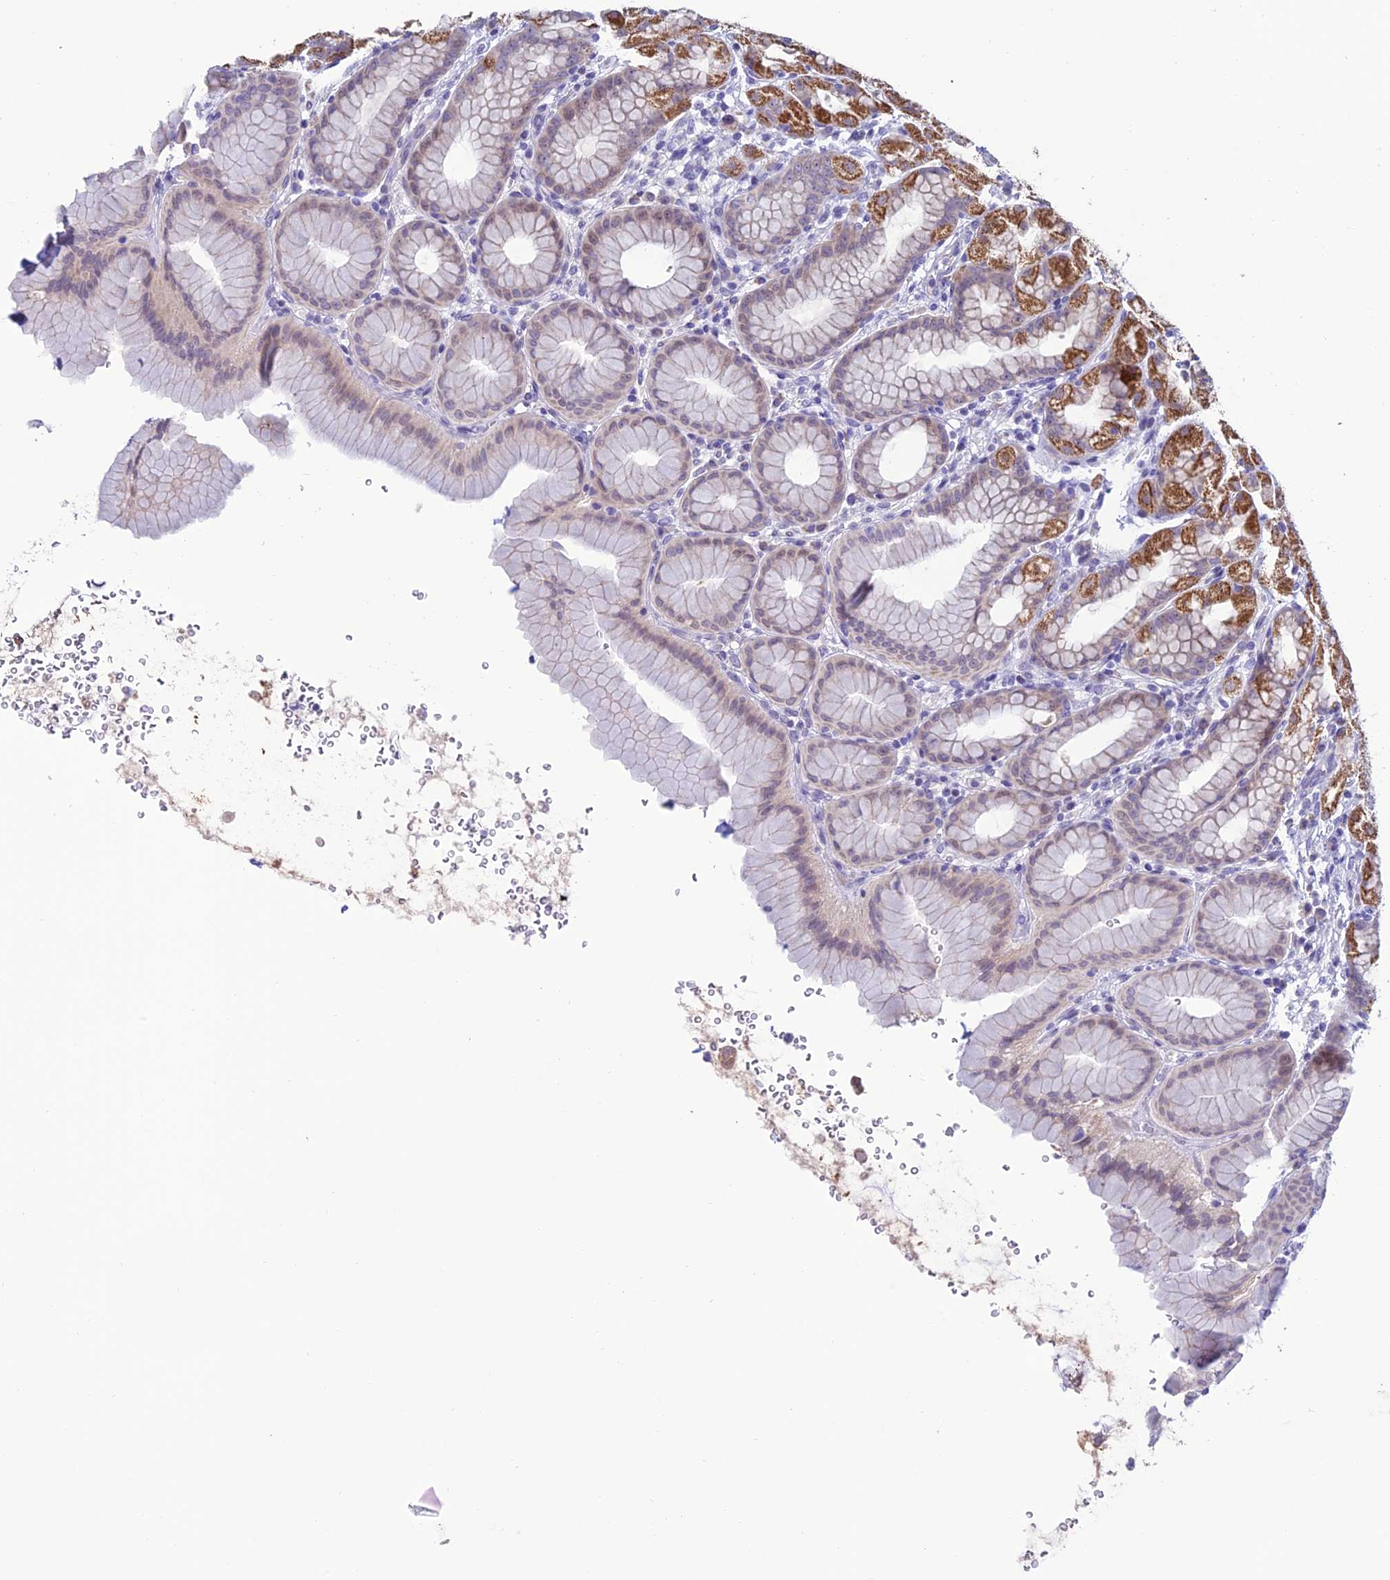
{"staining": {"intensity": "strong", "quantity": "25%-75%", "location": "cytoplasmic/membranous"}, "tissue": "stomach", "cell_type": "Glandular cells", "image_type": "normal", "snomed": [{"axis": "morphology", "description": "Normal tissue, NOS"}, {"axis": "topography", "description": "Stomach"}], "caption": "Stomach stained with DAB IHC reveals high levels of strong cytoplasmic/membranous expression in approximately 25%-75% of glandular cells.", "gene": "SLC10A1", "patient": {"sex": "male", "age": 42}}